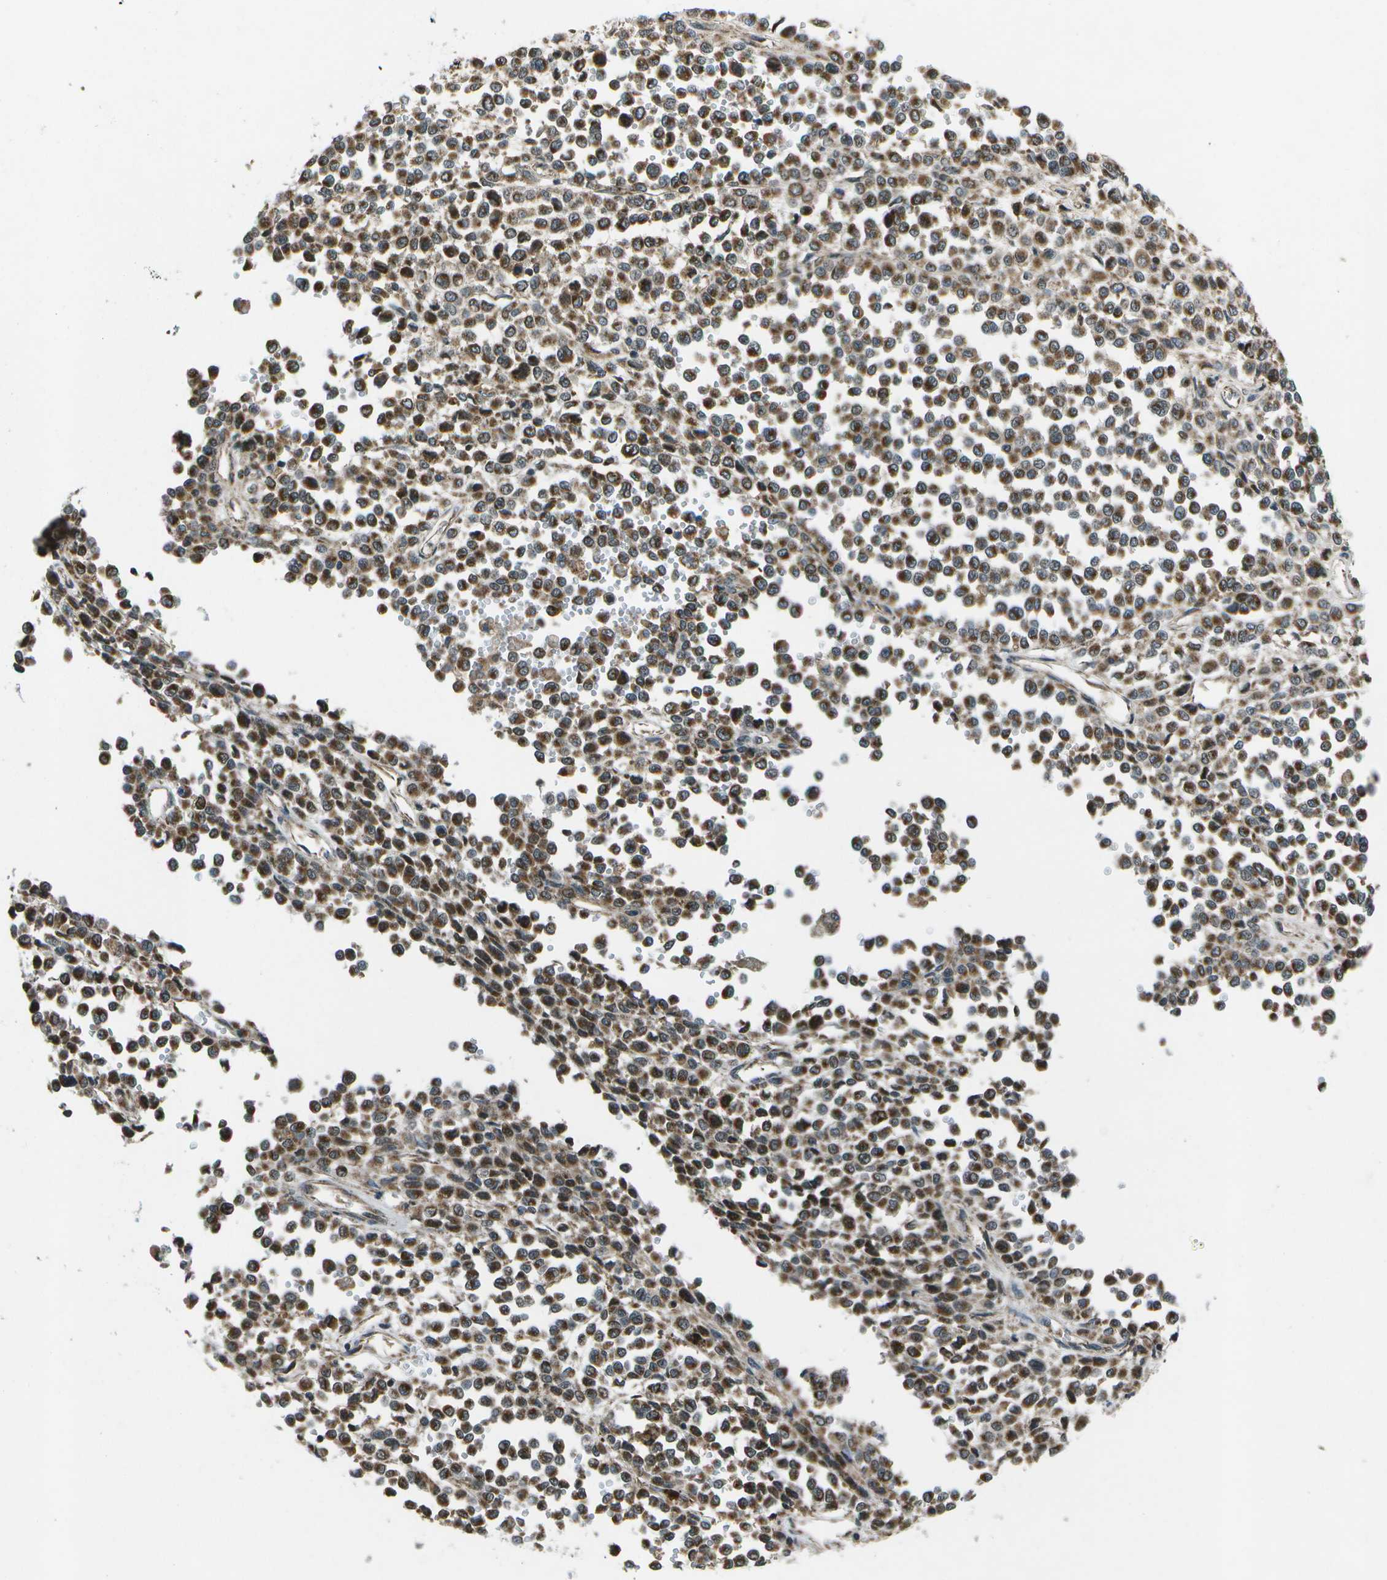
{"staining": {"intensity": "strong", "quantity": ">75%", "location": "cytoplasmic/membranous"}, "tissue": "melanoma", "cell_type": "Tumor cells", "image_type": "cancer", "snomed": [{"axis": "morphology", "description": "Malignant melanoma, Metastatic site"}, {"axis": "topography", "description": "Pancreas"}], "caption": "DAB immunohistochemical staining of melanoma displays strong cytoplasmic/membranous protein staining in approximately >75% of tumor cells. Ihc stains the protein in brown and the nuclei are stained blue.", "gene": "EIF2AK1", "patient": {"sex": "female", "age": 30}}